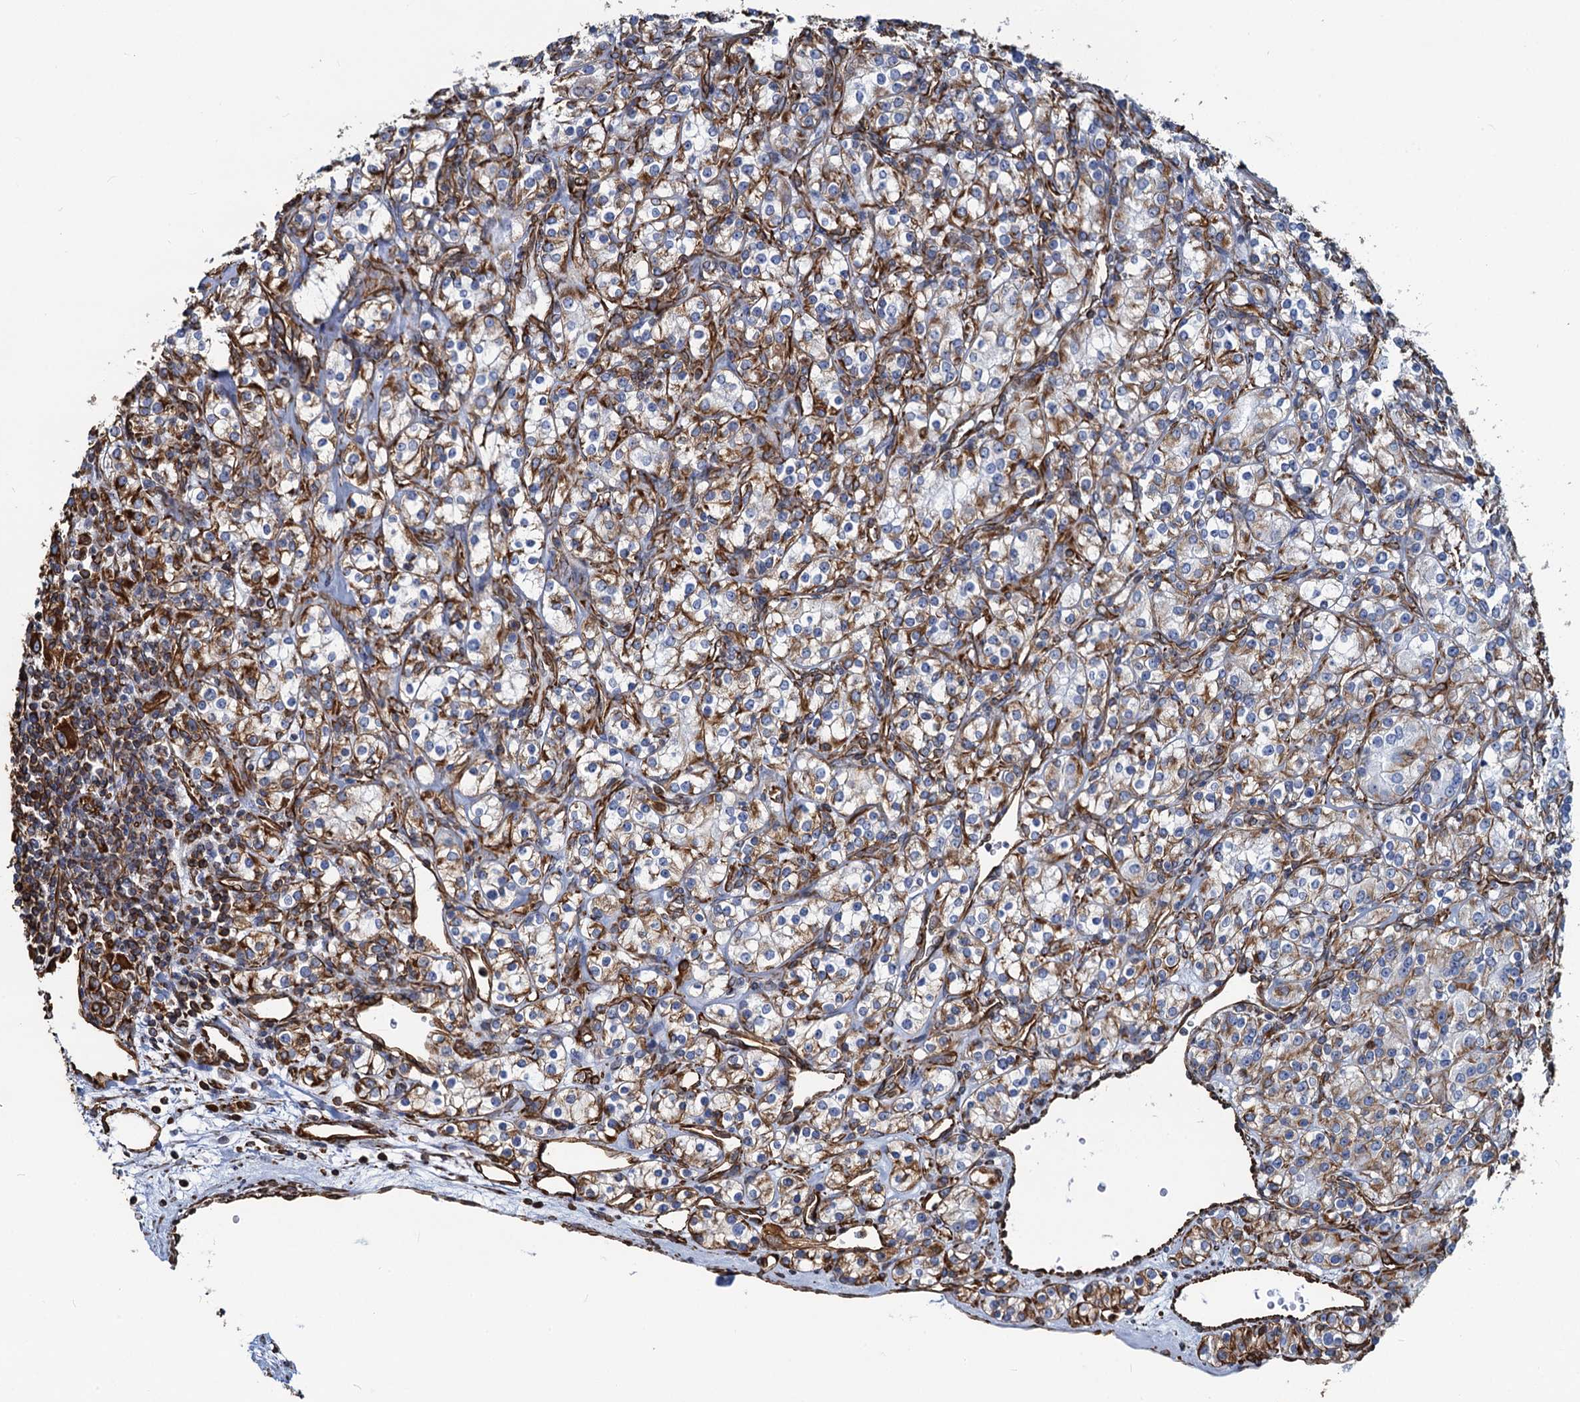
{"staining": {"intensity": "moderate", "quantity": "25%-75%", "location": "cytoplasmic/membranous"}, "tissue": "renal cancer", "cell_type": "Tumor cells", "image_type": "cancer", "snomed": [{"axis": "morphology", "description": "Adenocarcinoma, NOS"}, {"axis": "topography", "description": "Kidney"}], "caption": "The micrograph displays immunohistochemical staining of renal cancer. There is moderate cytoplasmic/membranous positivity is identified in approximately 25%-75% of tumor cells. Nuclei are stained in blue.", "gene": "PGM2", "patient": {"sex": "male", "age": 77}}